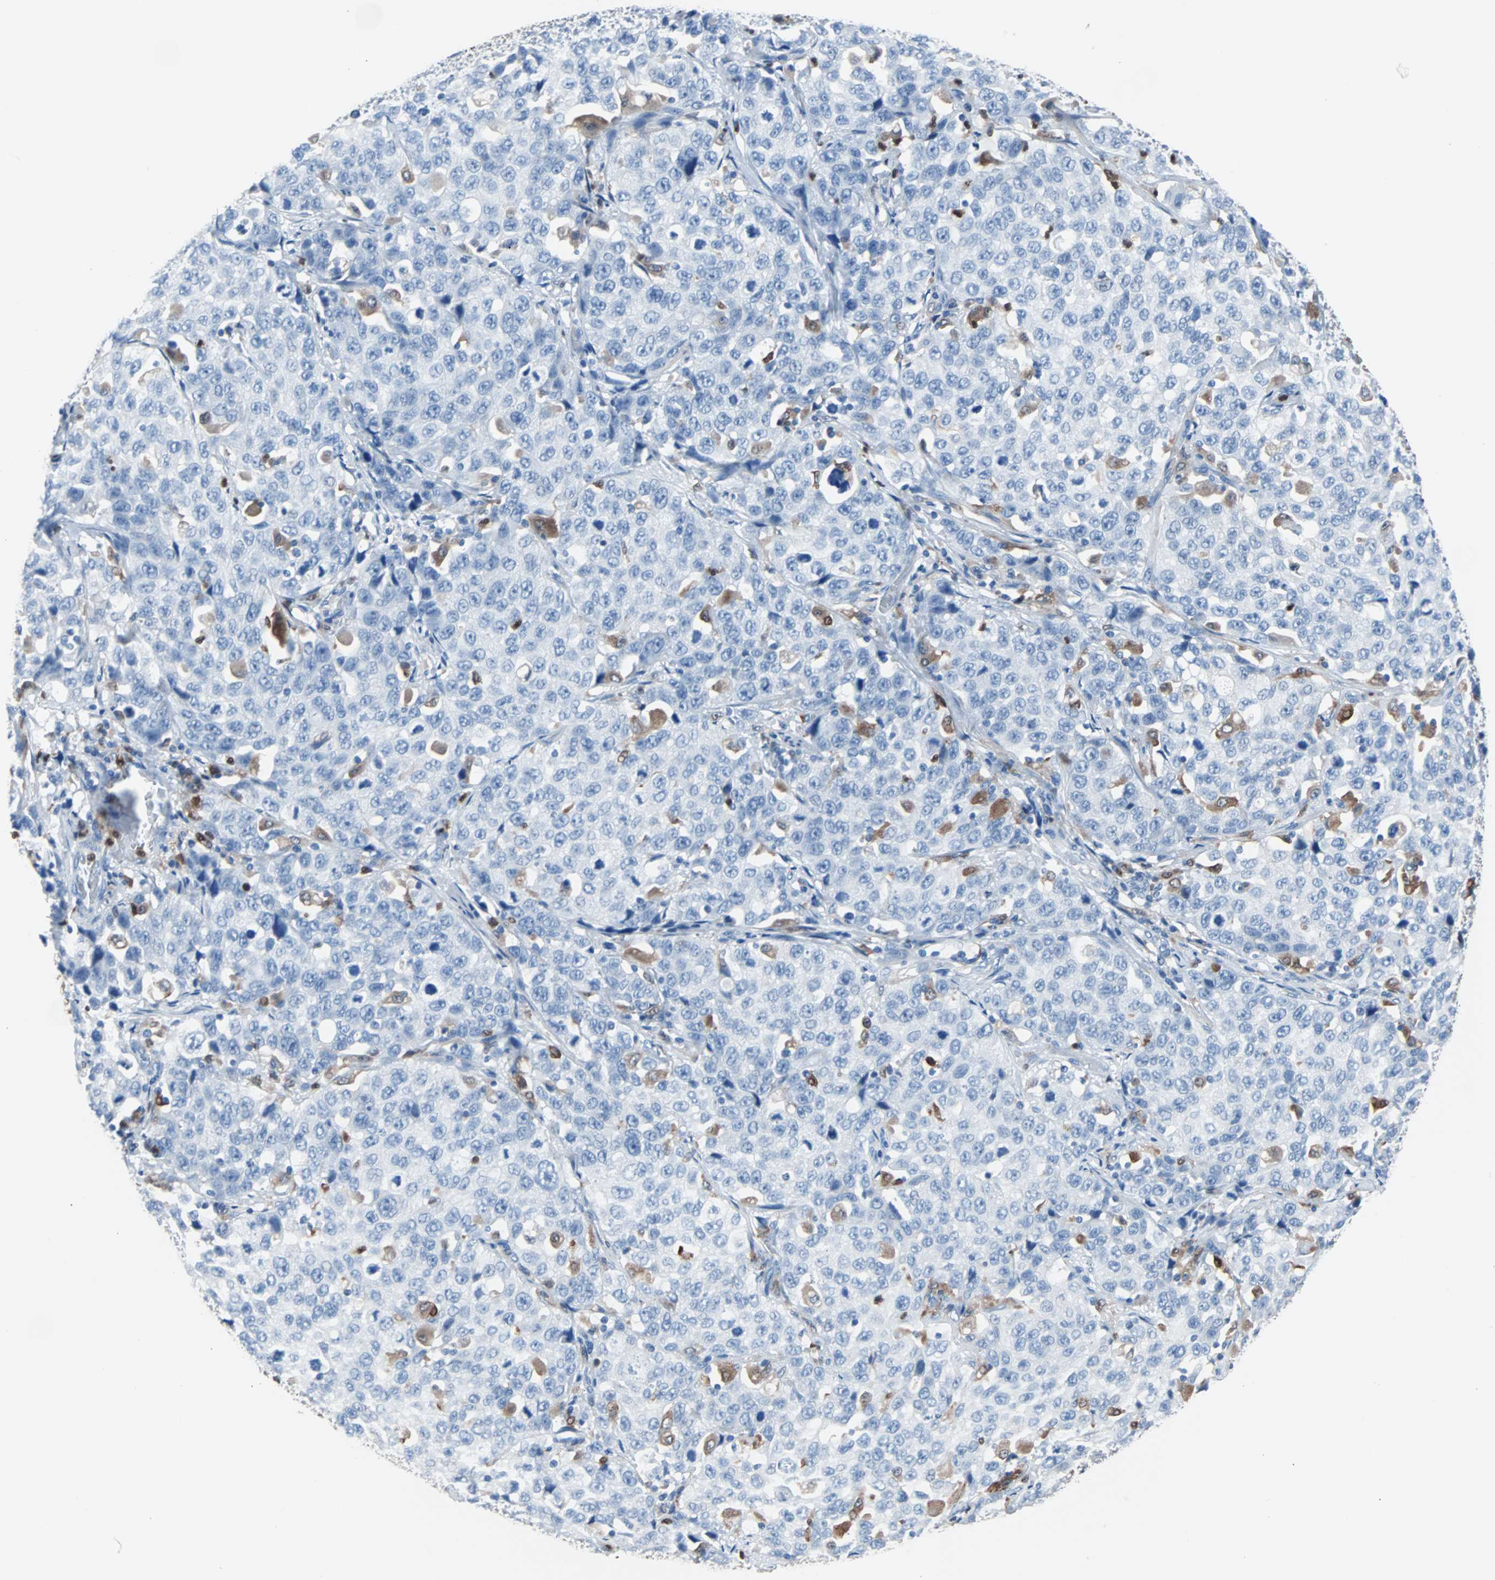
{"staining": {"intensity": "negative", "quantity": "none", "location": "none"}, "tissue": "stomach cancer", "cell_type": "Tumor cells", "image_type": "cancer", "snomed": [{"axis": "morphology", "description": "Normal tissue, NOS"}, {"axis": "morphology", "description": "Adenocarcinoma, NOS"}, {"axis": "topography", "description": "Stomach"}], "caption": "Immunohistochemistry photomicrograph of neoplastic tissue: human adenocarcinoma (stomach) stained with DAB (3,3'-diaminobenzidine) reveals no significant protein staining in tumor cells.", "gene": "SYK", "patient": {"sex": "male", "age": 48}}